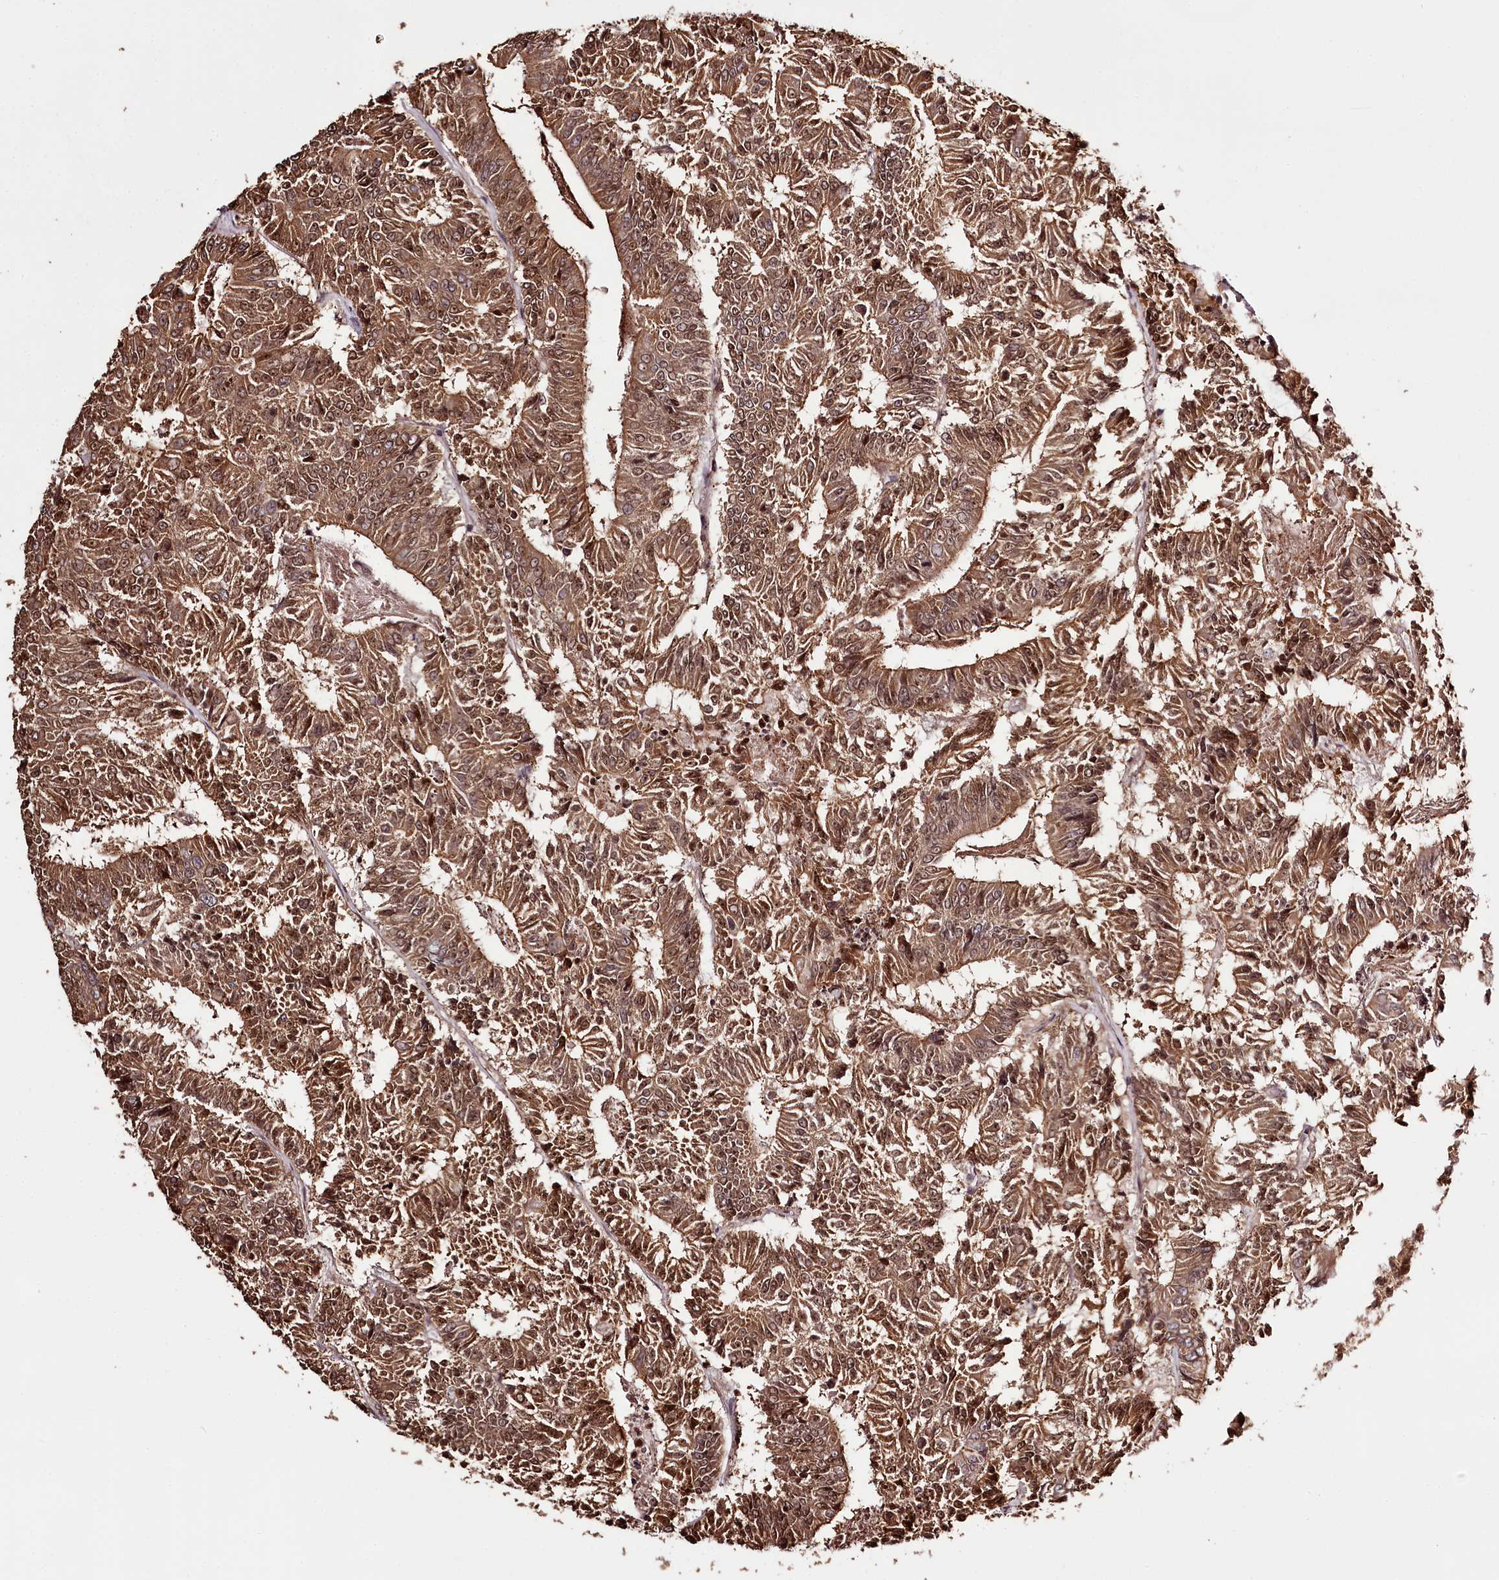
{"staining": {"intensity": "strong", "quantity": ">75%", "location": "cytoplasmic/membranous,nuclear"}, "tissue": "colorectal cancer", "cell_type": "Tumor cells", "image_type": "cancer", "snomed": [{"axis": "morphology", "description": "Adenocarcinoma, NOS"}, {"axis": "topography", "description": "Colon"}], "caption": "A high-resolution histopathology image shows immunohistochemistry staining of colorectal adenocarcinoma, which shows strong cytoplasmic/membranous and nuclear staining in about >75% of tumor cells.", "gene": "THYN1", "patient": {"sex": "male", "age": 83}}